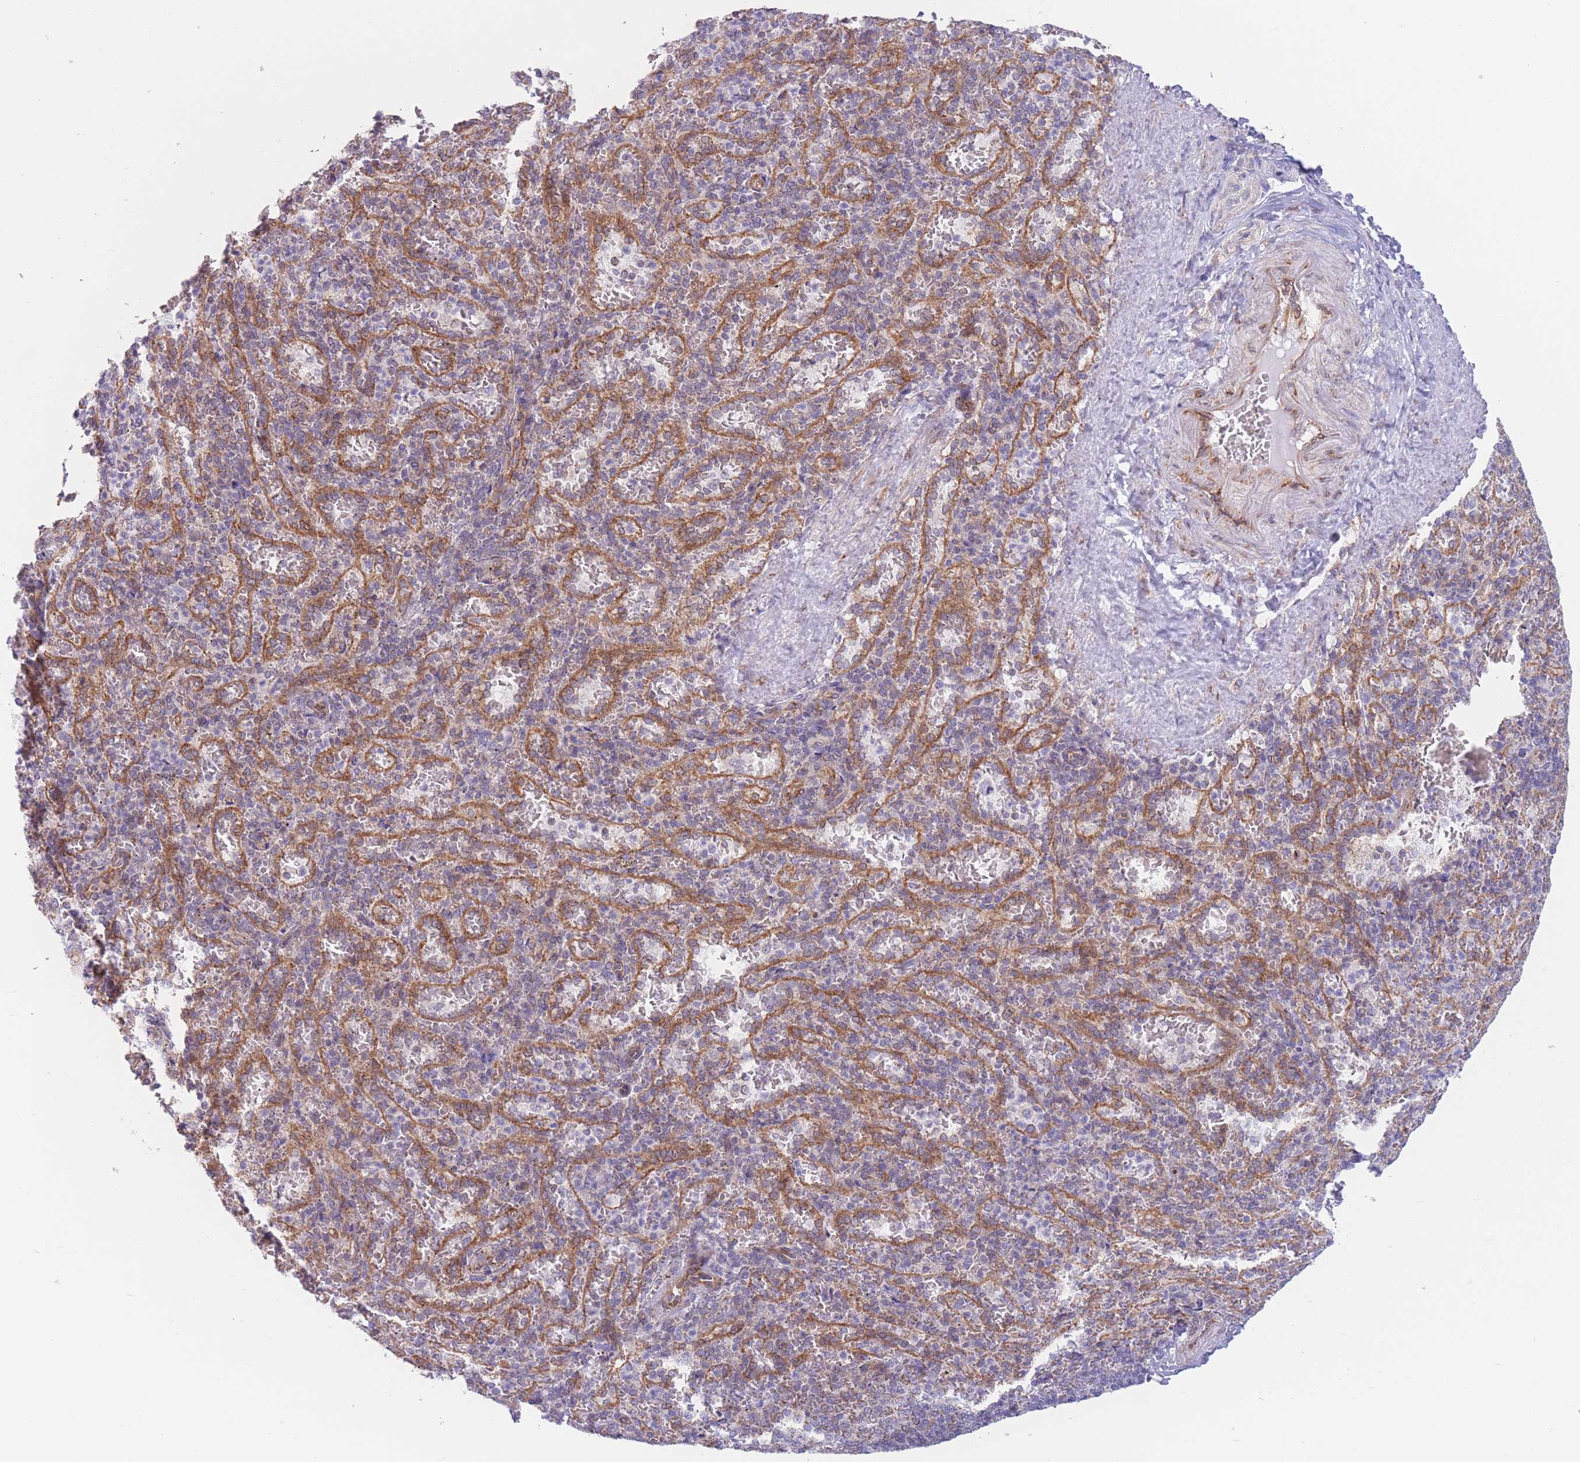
{"staining": {"intensity": "negative", "quantity": "none", "location": "none"}, "tissue": "spleen", "cell_type": "Cells in red pulp", "image_type": "normal", "snomed": [{"axis": "morphology", "description": "Normal tissue, NOS"}, {"axis": "topography", "description": "Spleen"}], "caption": "The photomicrograph exhibits no staining of cells in red pulp in benign spleen.", "gene": "AK9", "patient": {"sex": "female", "age": 21}}